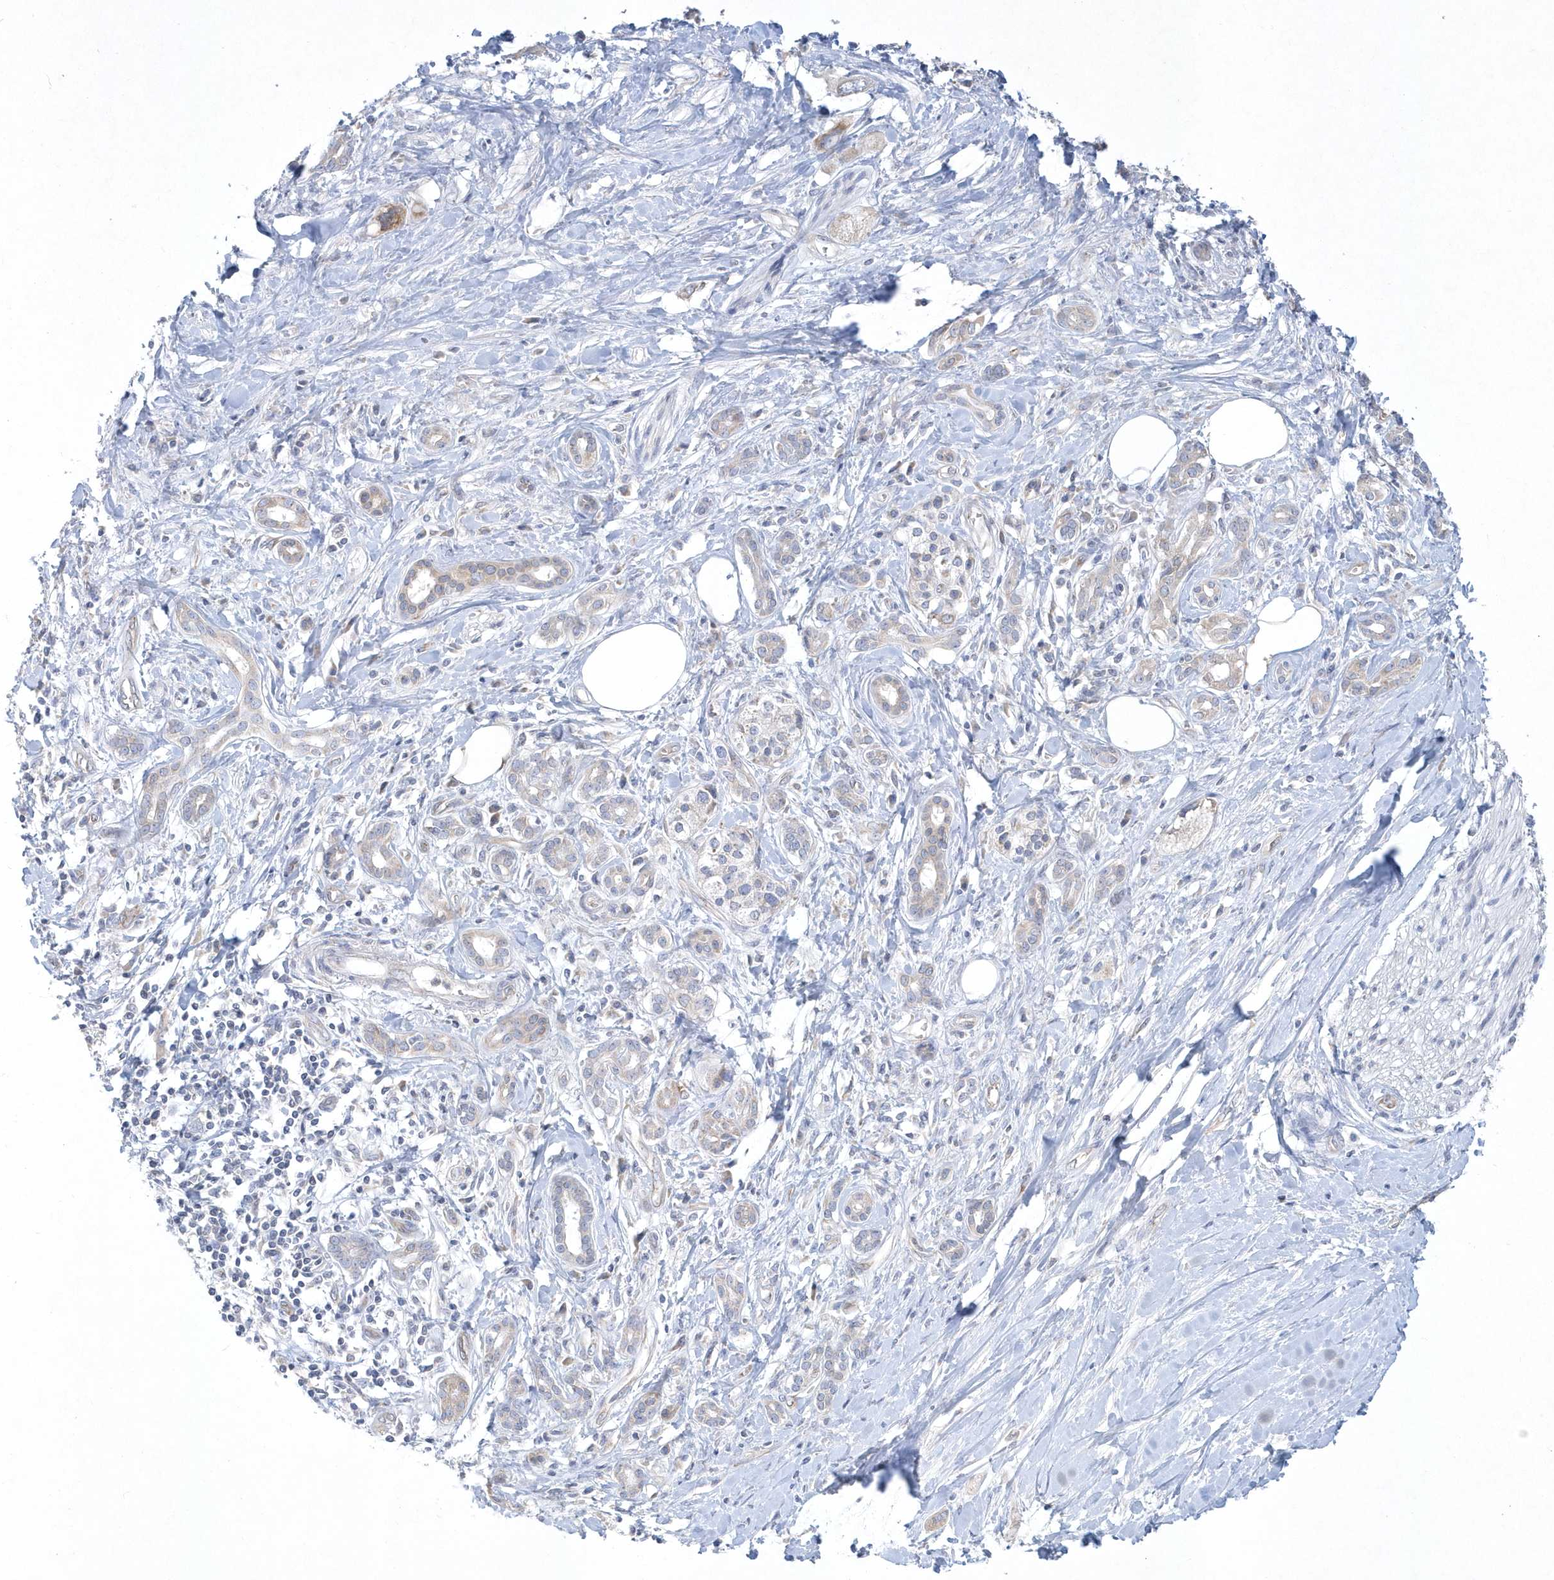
{"staining": {"intensity": "moderate", "quantity": "<25%", "location": "cytoplasmic/membranous"}, "tissue": "pancreatic cancer", "cell_type": "Tumor cells", "image_type": "cancer", "snomed": [{"axis": "morphology", "description": "Adenocarcinoma, NOS"}, {"axis": "topography", "description": "Pancreas"}], "caption": "Pancreatic cancer (adenocarcinoma) stained for a protein reveals moderate cytoplasmic/membranous positivity in tumor cells. Using DAB (brown) and hematoxylin (blue) stains, captured at high magnification using brightfield microscopy.", "gene": "DGAT1", "patient": {"sex": "female", "age": 56}}